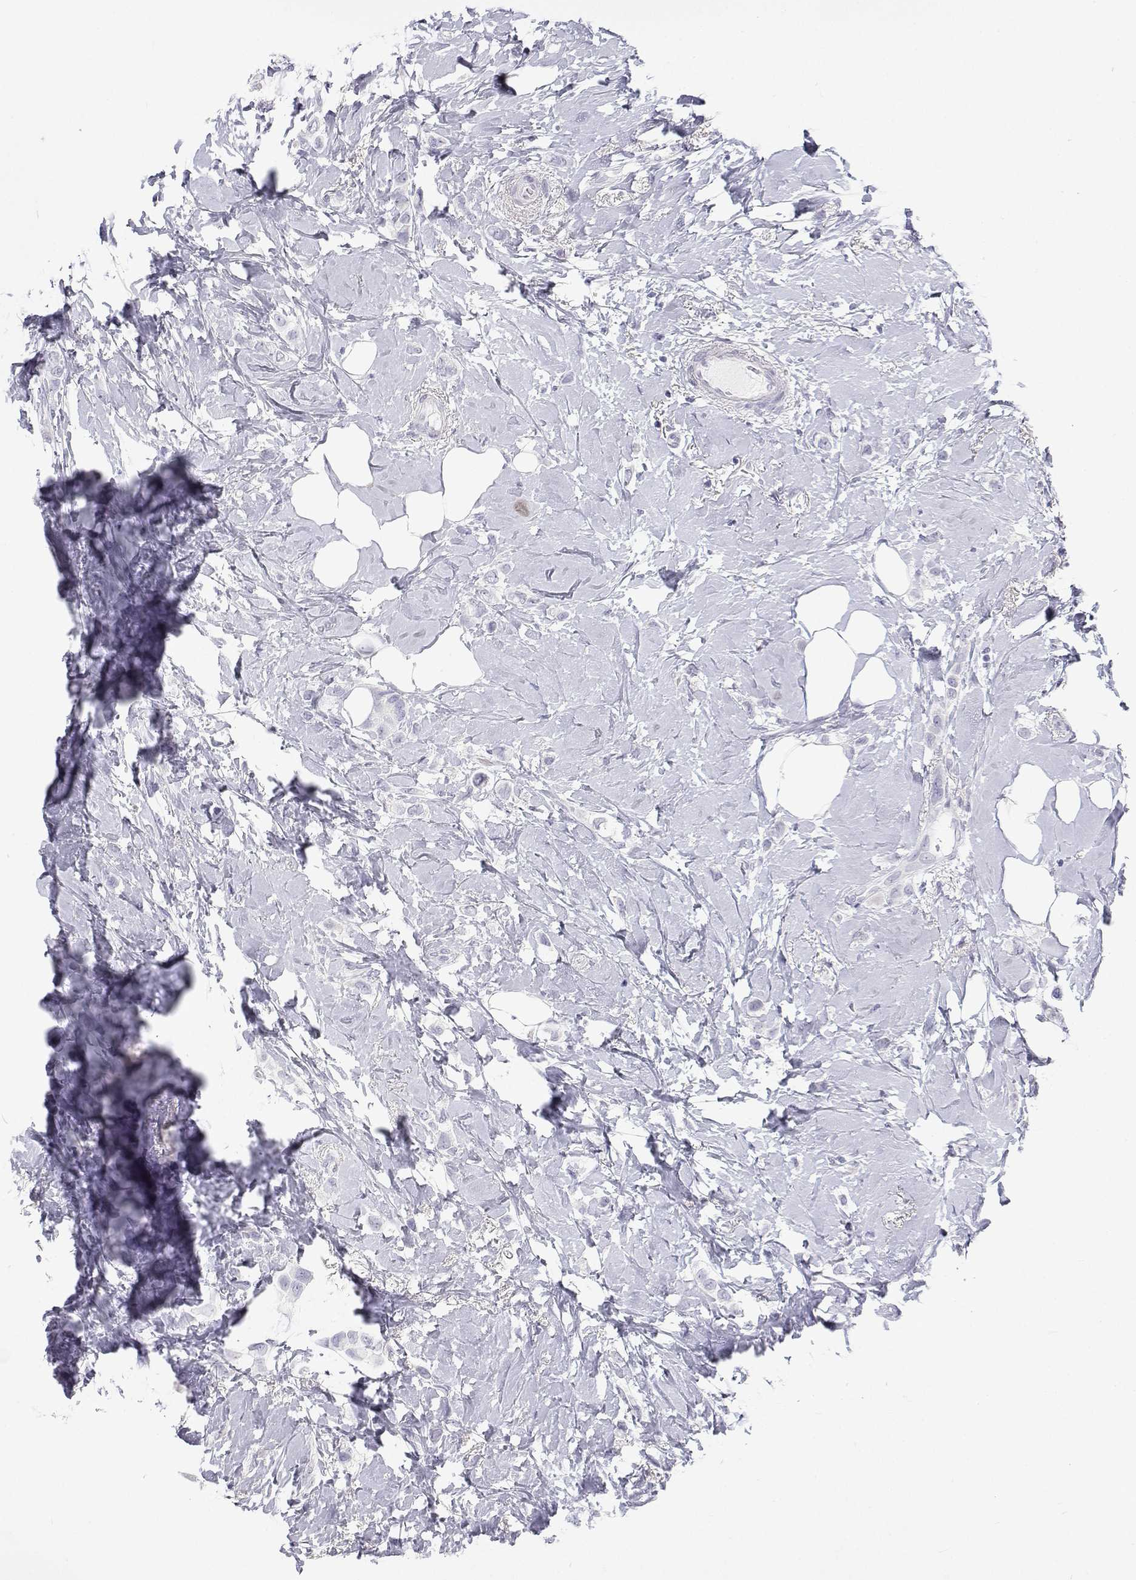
{"staining": {"intensity": "negative", "quantity": "none", "location": "none"}, "tissue": "breast cancer", "cell_type": "Tumor cells", "image_type": "cancer", "snomed": [{"axis": "morphology", "description": "Lobular carcinoma"}, {"axis": "topography", "description": "Breast"}], "caption": "DAB (3,3'-diaminobenzidine) immunohistochemical staining of breast cancer demonstrates no significant positivity in tumor cells.", "gene": "TTN", "patient": {"sex": "female", "age": 66}}